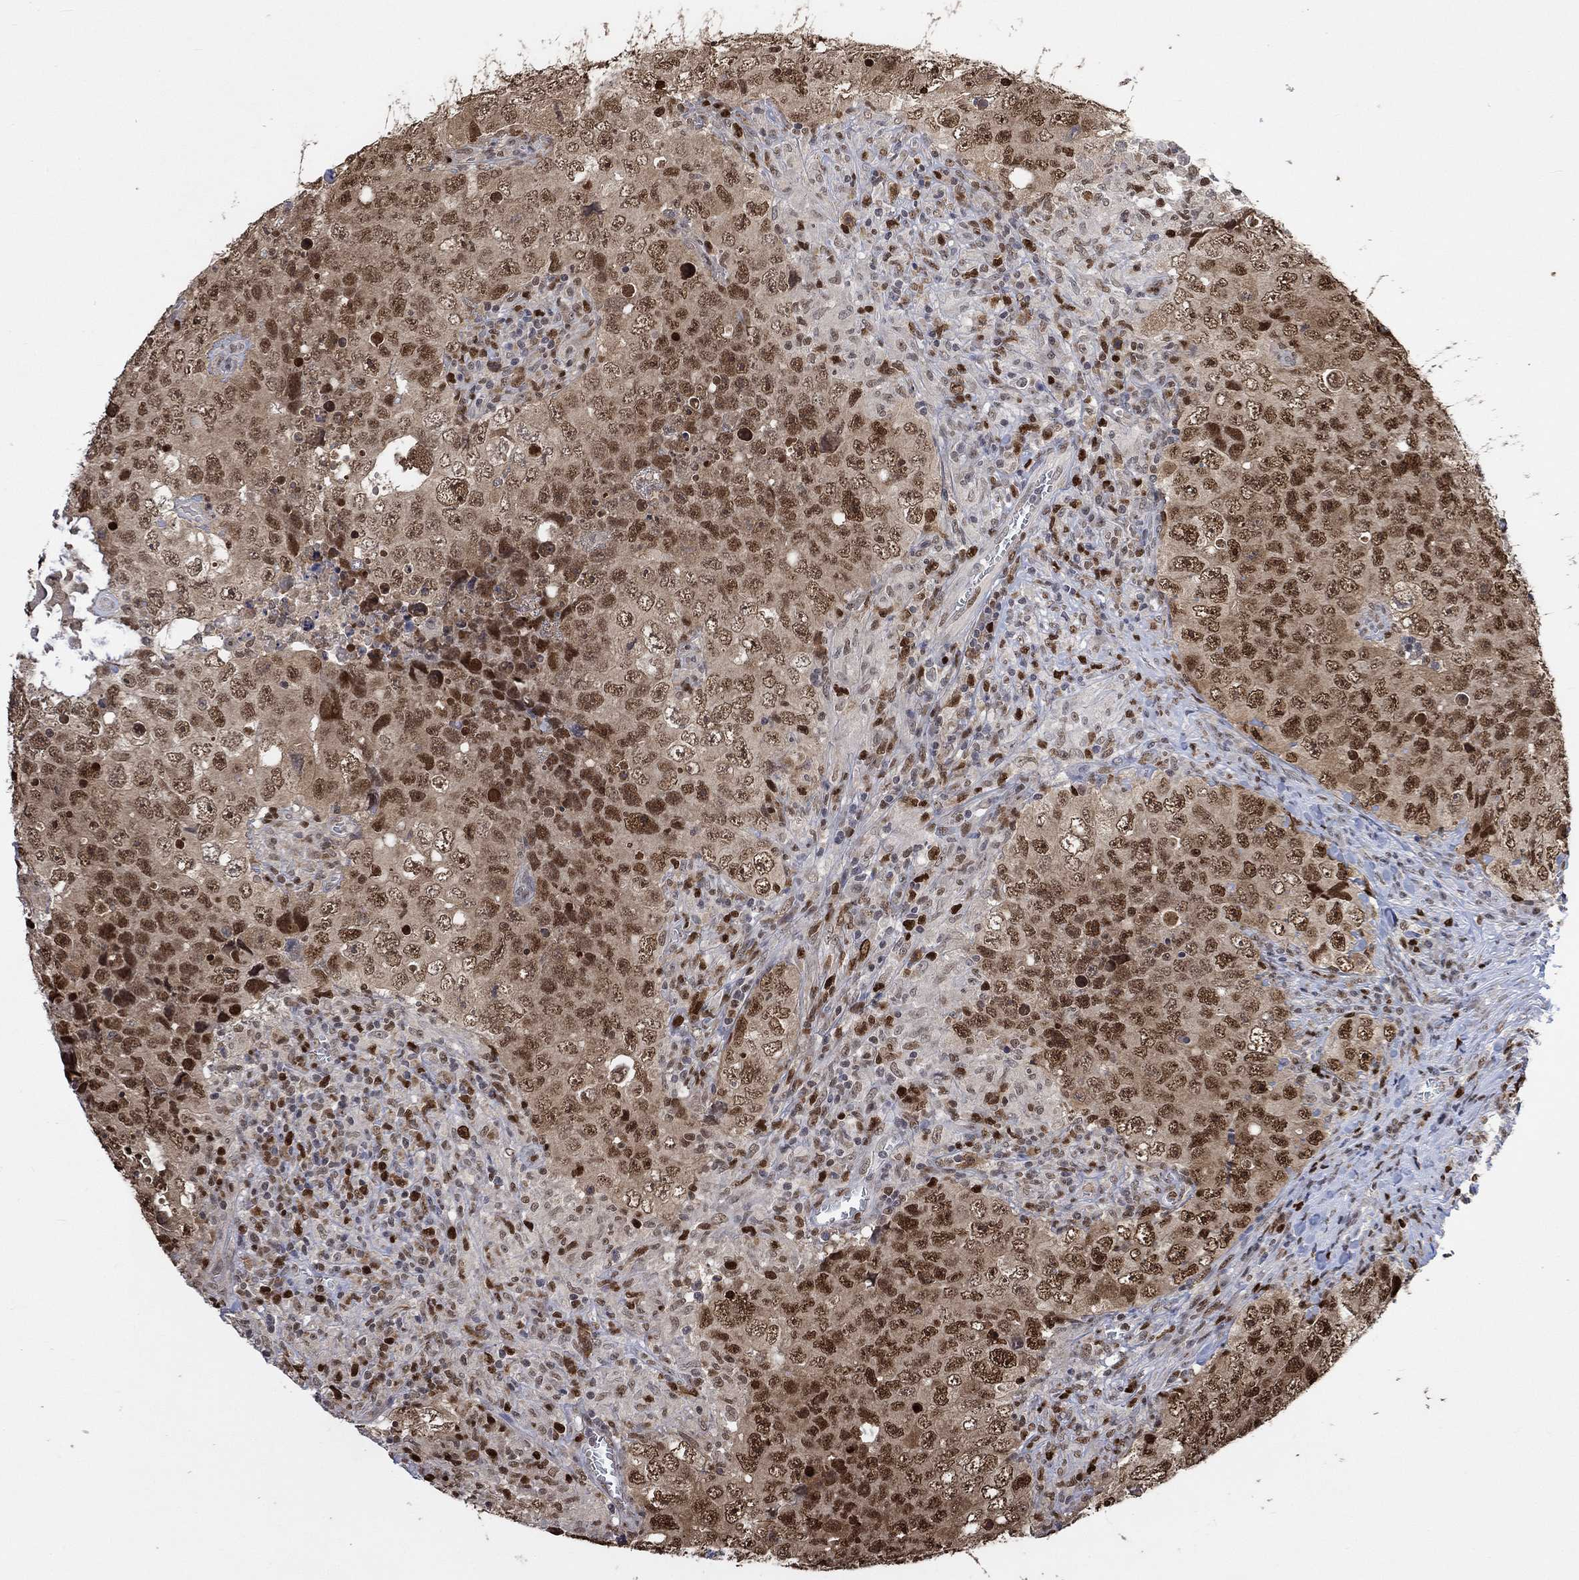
{"staining": {"intensity": "moderate", "quantity": ">75%", "location": "cytoplasmic/membranous,nuclear"}, "tissue": "testis cancer", "cell_type": "Tumor cells", "image_type": "cancer", "snomed": [{"axis": "morphology", "description": "Seminoma, NOS"}, {"axis": "topography", "description": "Testis"}], "caption": "High-power microscopy captured an immunohistochemistry image of testis cancer, revealing moderate cytoplasmic/membranous and nuclear expression in about >75% of tumor cells. (IHC, brightfield microscopy, high magnification).", "gene": "RAD54L2", "patient": {"sex": "male", "age": 34}}